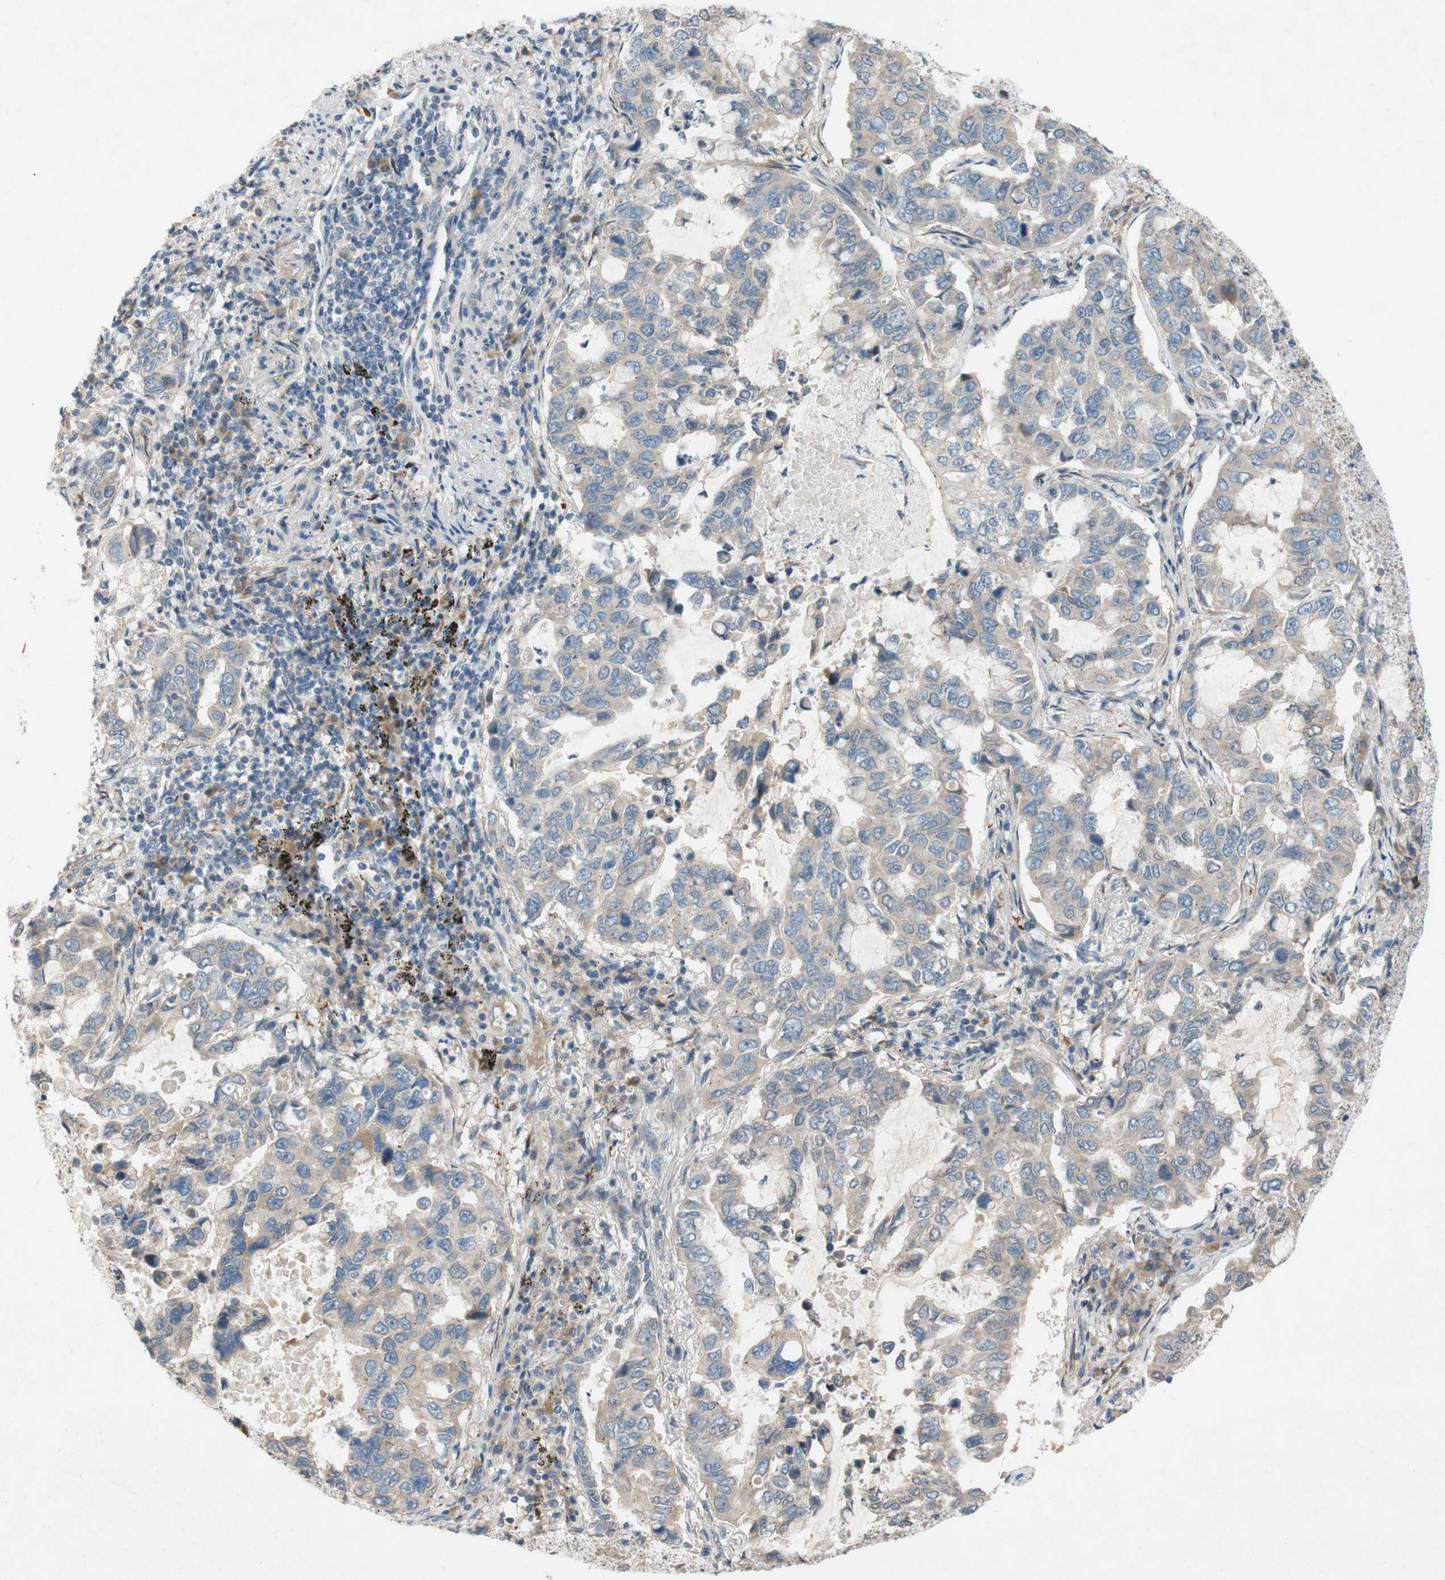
{"staining": {"intensity": "weak", "quantity": ">75%", "location": "cytoplasmic/membranous"}, "tissue": "lung cancer", "cell_type": "Tumor cells", "image_type": "cancer", "snomed": [{"axis": "morphology", "description": "Adenocarcinoma, NOS"}, {"axis": "topography", "description": "Lung"}], "caption": "Immunohistochemical staining of human lung cancer demonstrates low levels of weak cytoplasmic/membranous protein expression in about >75% of tumor cells.", "gene": "ADD2", "patient": {"sex": "male", "age": 64}}